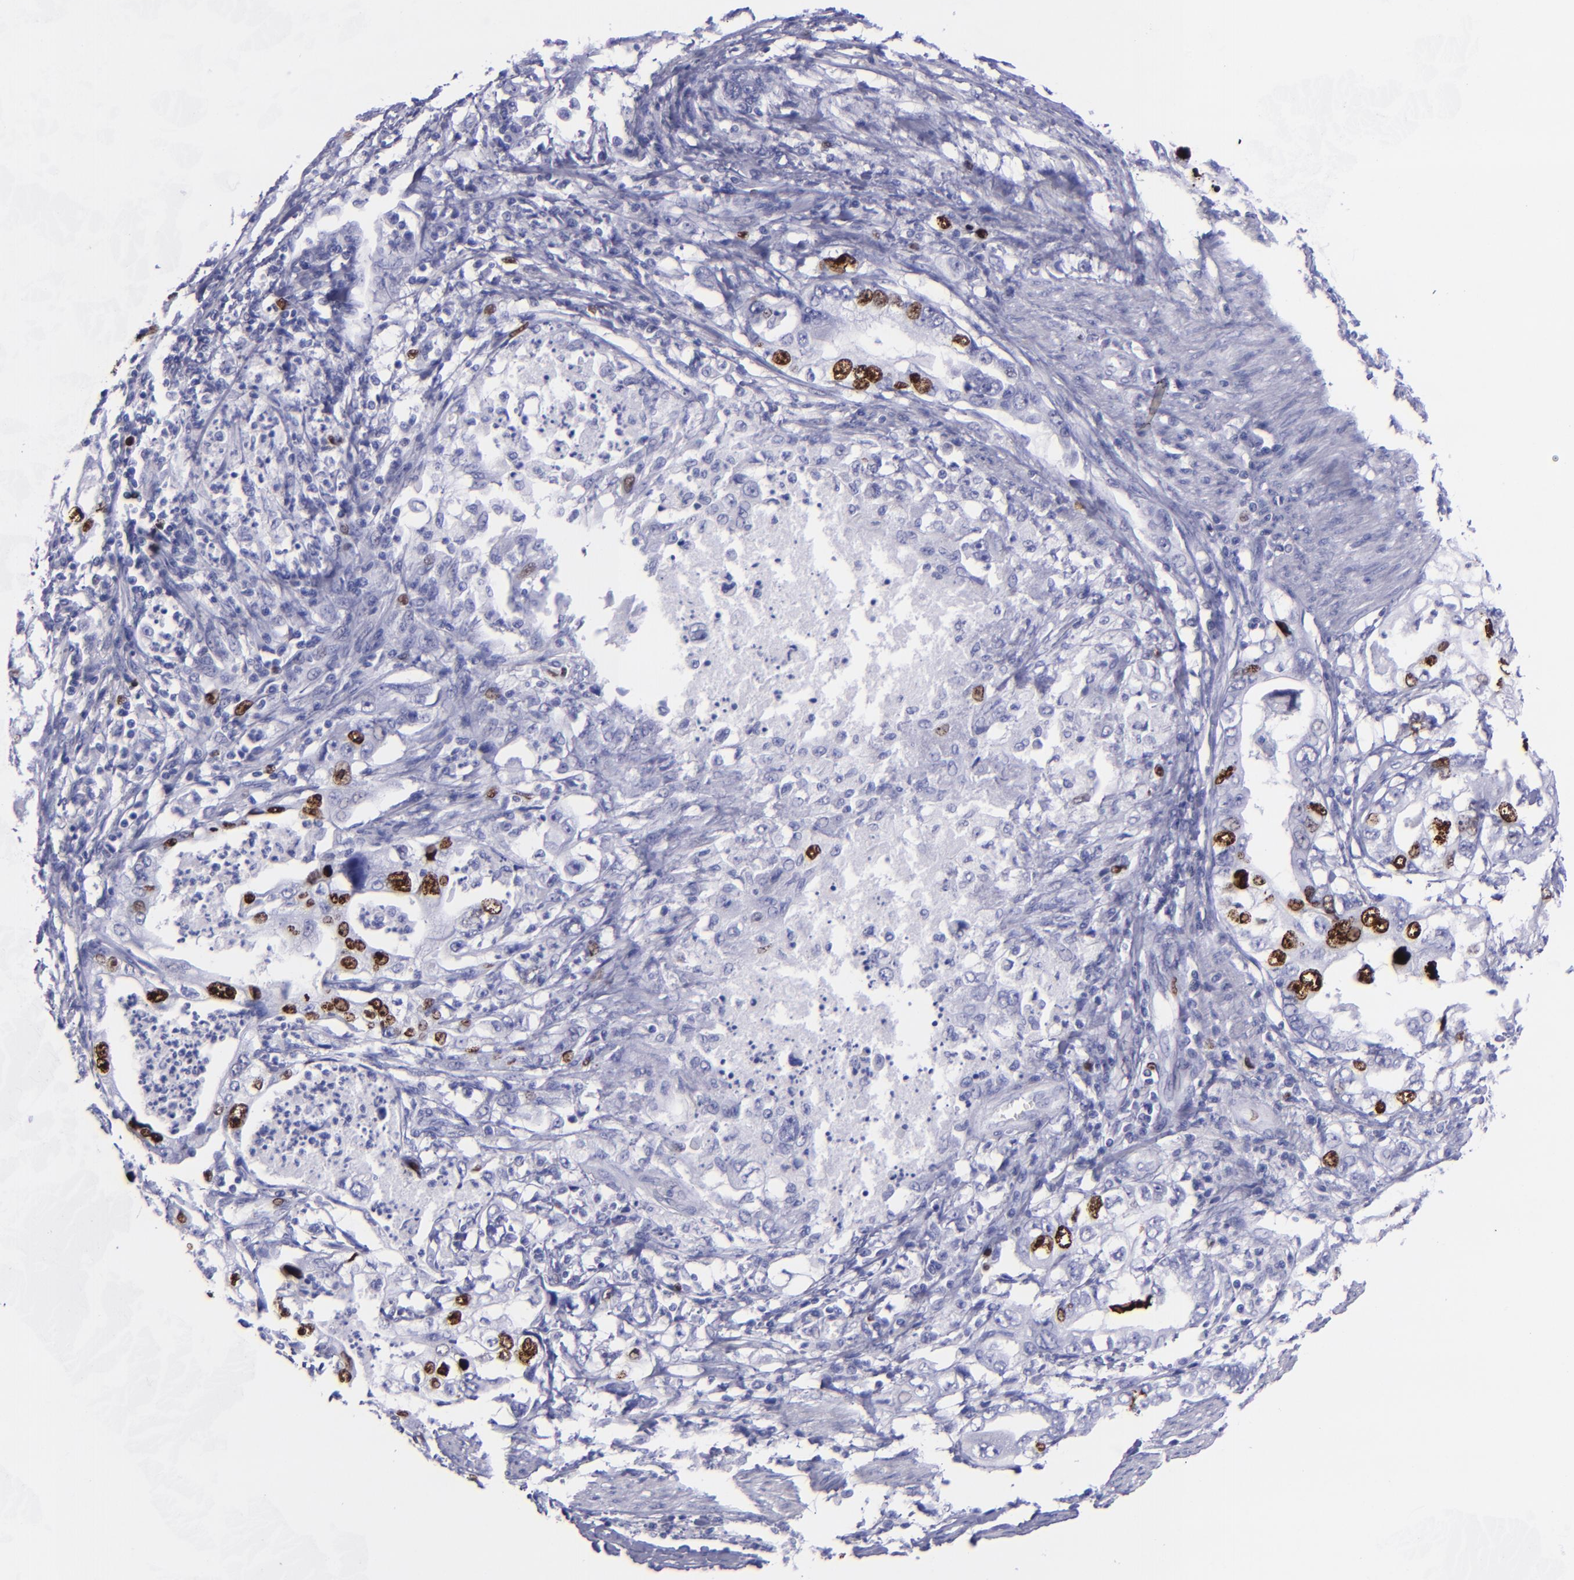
{"staining": {"intensity": "strong", "quantity": "<25%", "location": "nuclear"}, "tissue": "stomach cancer", "cell_type": "Tumor cells", "image_type": "cancer", "snomed": [{"axis": "morphology", "description": "Adenocarcinoma, NOS"}, {"axis": "topography", "description": "Pancreas"}, {"axis": "topography", "description": "Stomach, upper"}], "caption": "Immunohistochemistry (IHC) micrograph of human stomach cancer (adenocarcinoma) stained for a protein (brown), which reveals medium levels of strong nuclear staining in about <25% of tumor cells.", "gene": "TOP2A", "patient": {"sex": "male", "age": 77}}